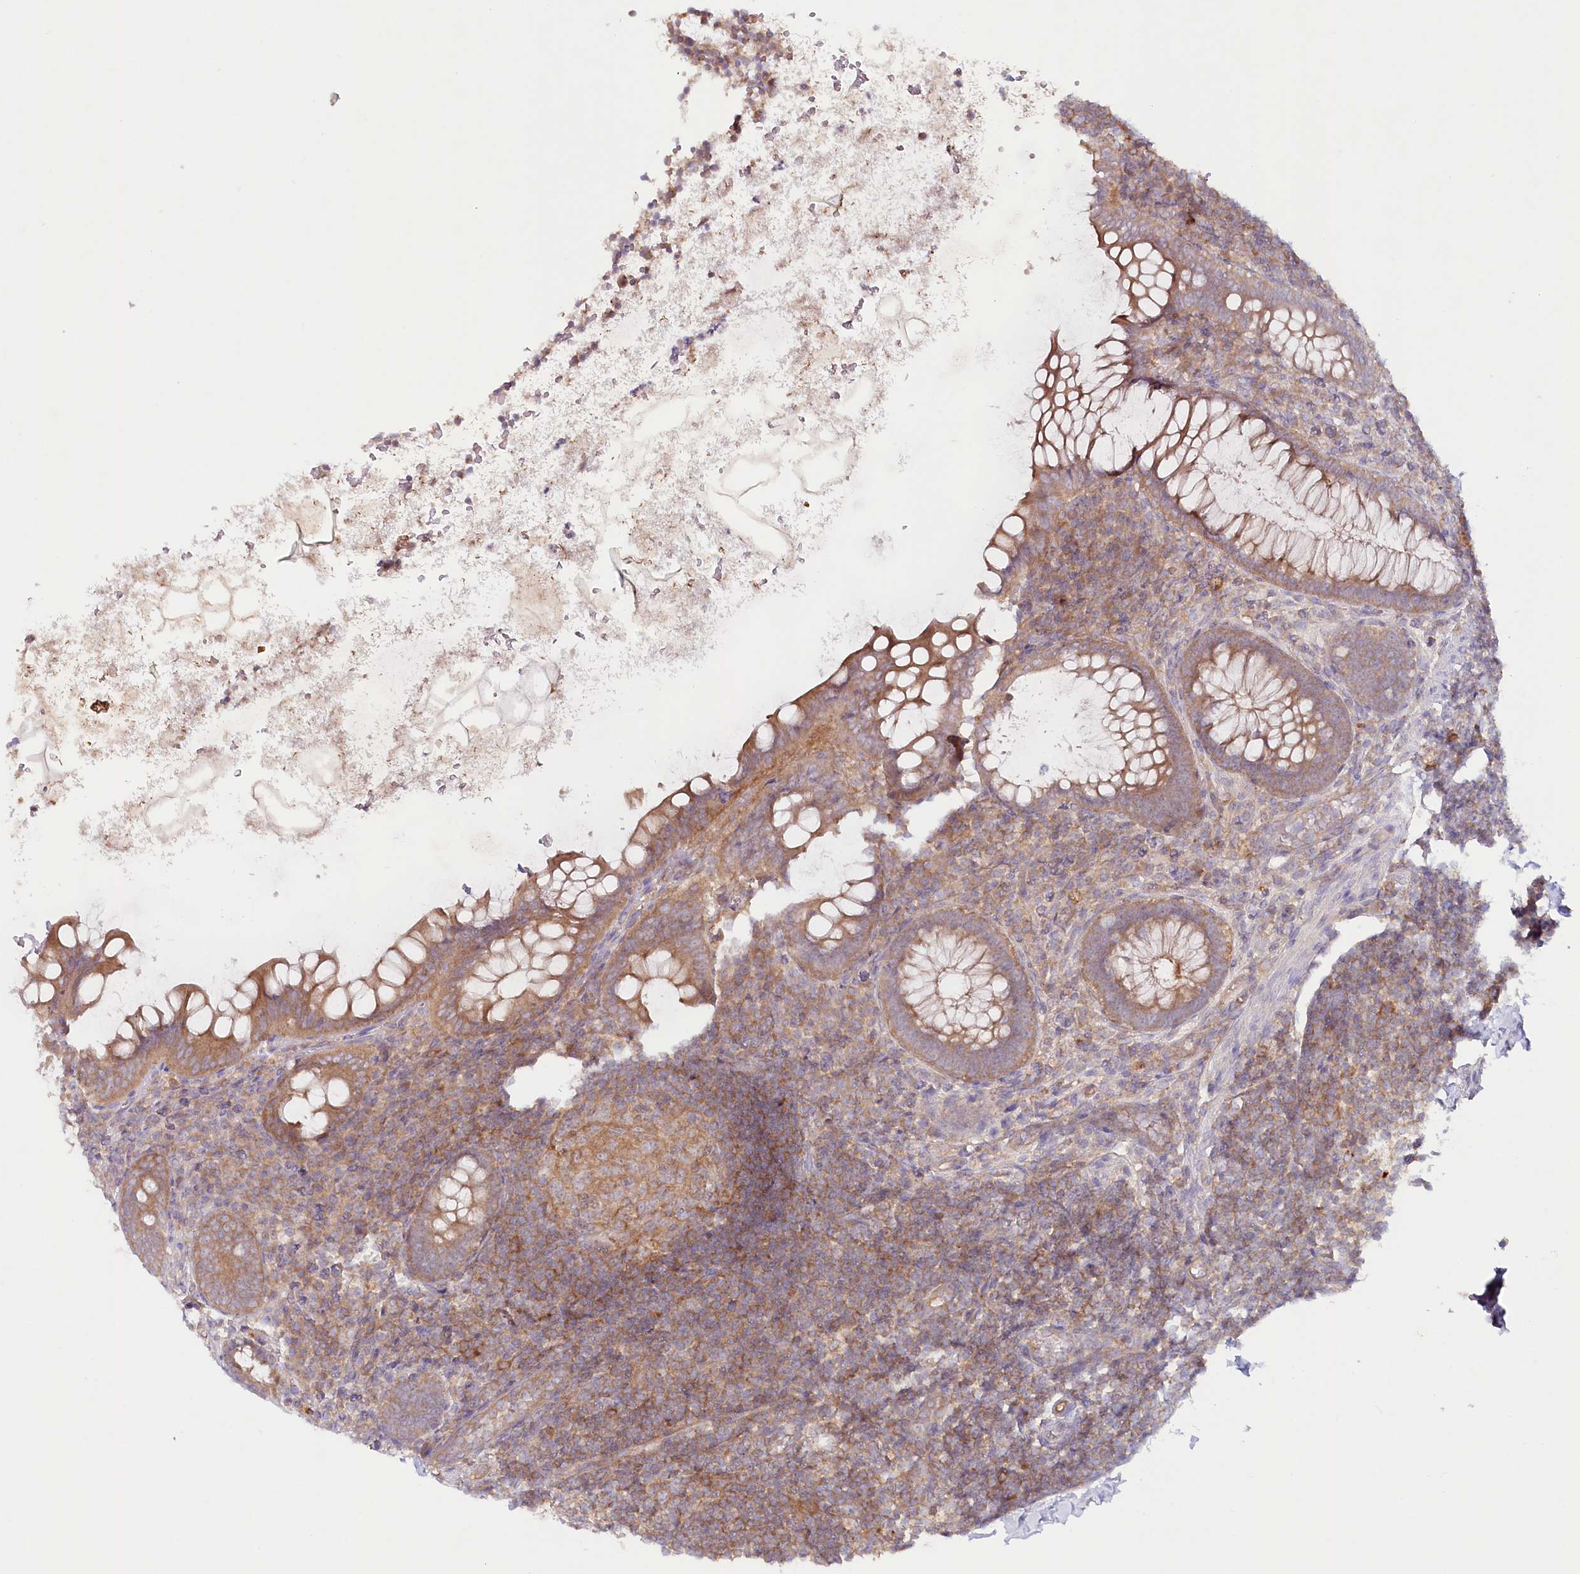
{"staining": {"intensity": "moderate", "quantity": ">75%", "location": "cytoplasmic/membranous"}, "tissue": "appendix", "cell_type": "Glandular cells", "image_type": "normal", "snomed": [{"axis": "morphology", "description": "Normal tissue, NOS"}, {"axis": "topography", "description": "Appendix"}], "caption": "Protein staining of normal appendix reveals moderate cytoplasmic/membranous positivity in about >75% of glandular cells.", "gene": "TNIP1", "patient": {"sex": "female", "age": 33}}